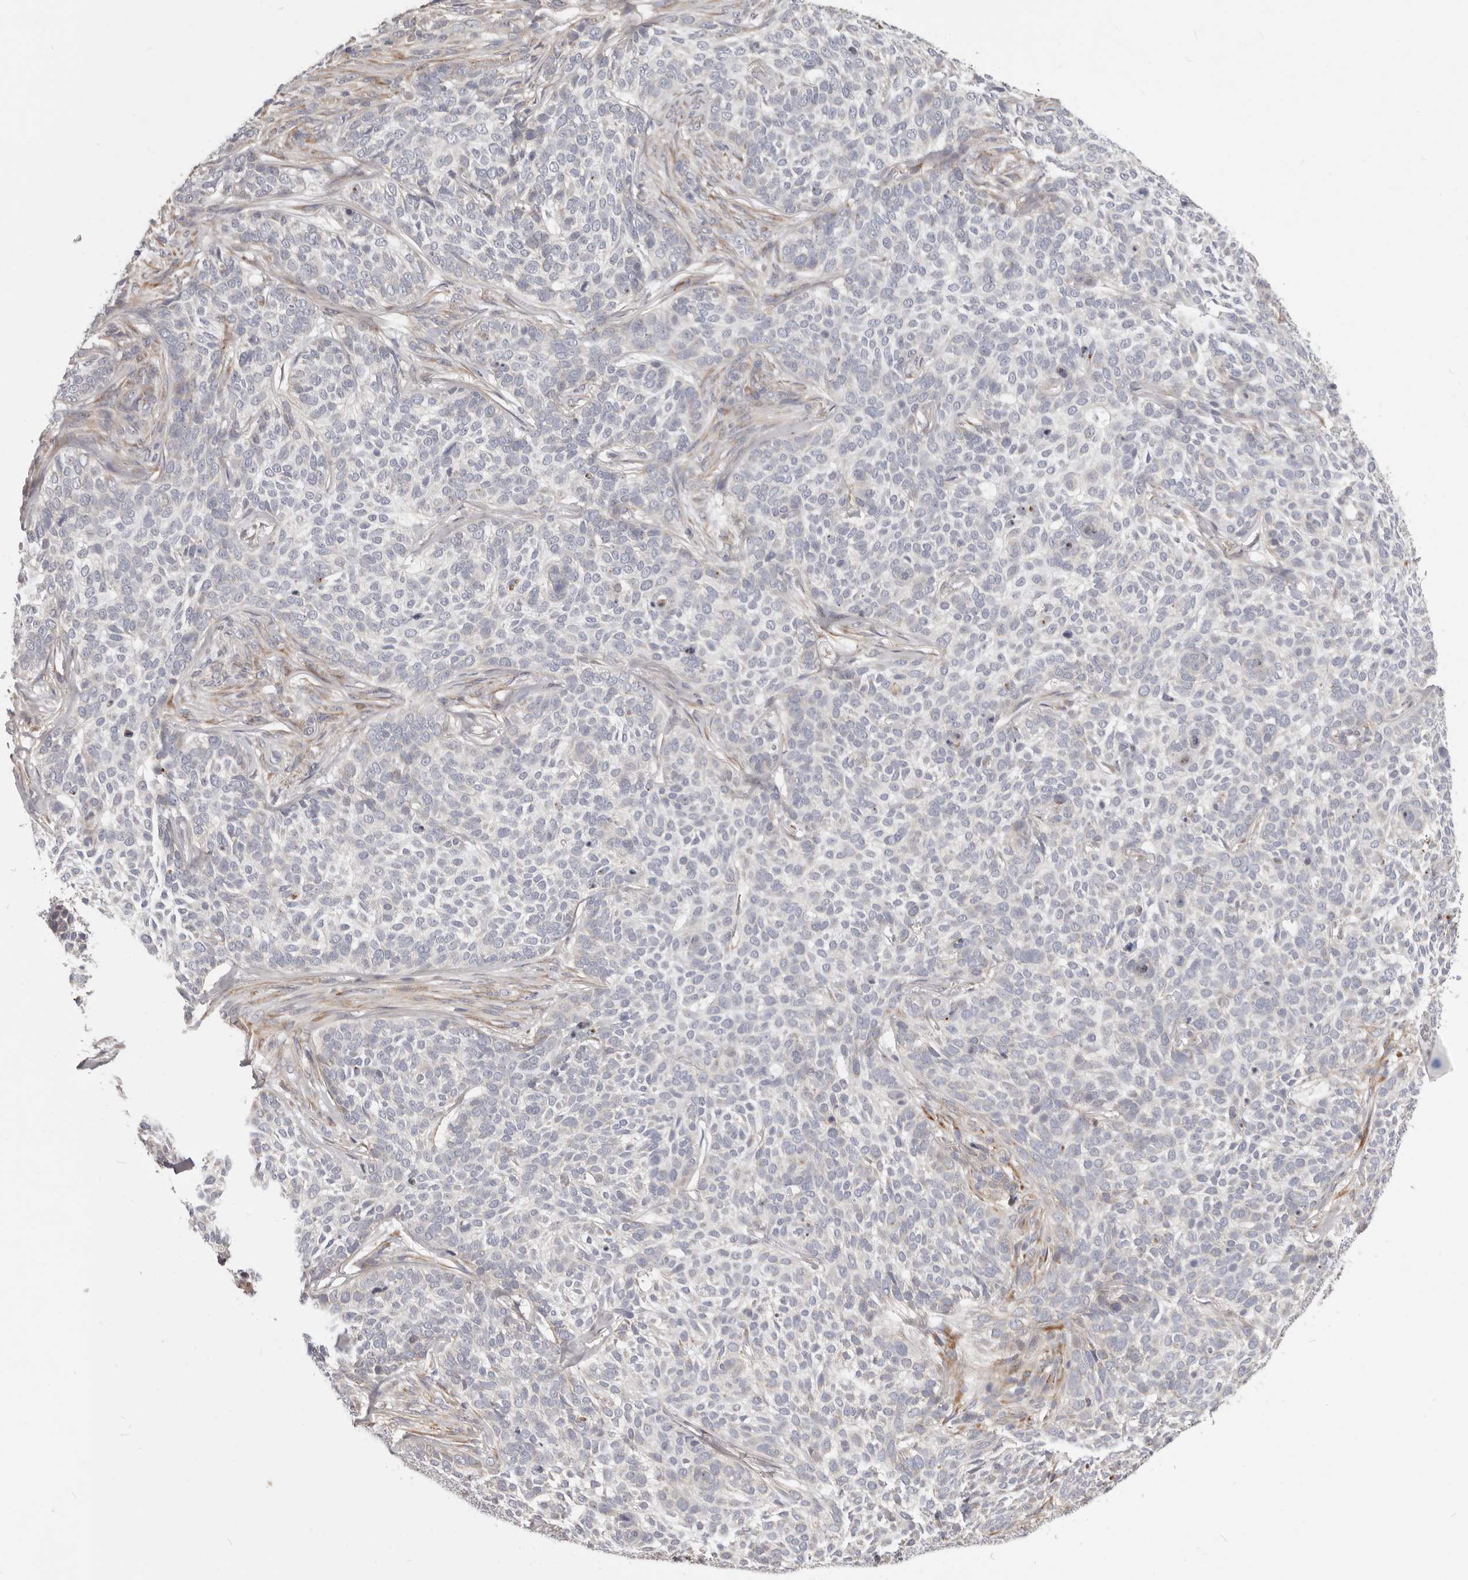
{"staining": {"intensity": "negative", "quantity": "none", "location": "none"}, "tissue": "skin cancer", "cell_type": "Tumor cells", "image_type": "cancer", "snomed": [{"axis": "morphology", "description": "Basal cell carcinoma"}, {"axis": "topography", "description": "Skin"}], "caption": "IHC of human skin basal cell carcinoma demonstrates no staining in tumor cells.", "gene": "MRPS10", "patient": {"sex": "female", "age": 64}}